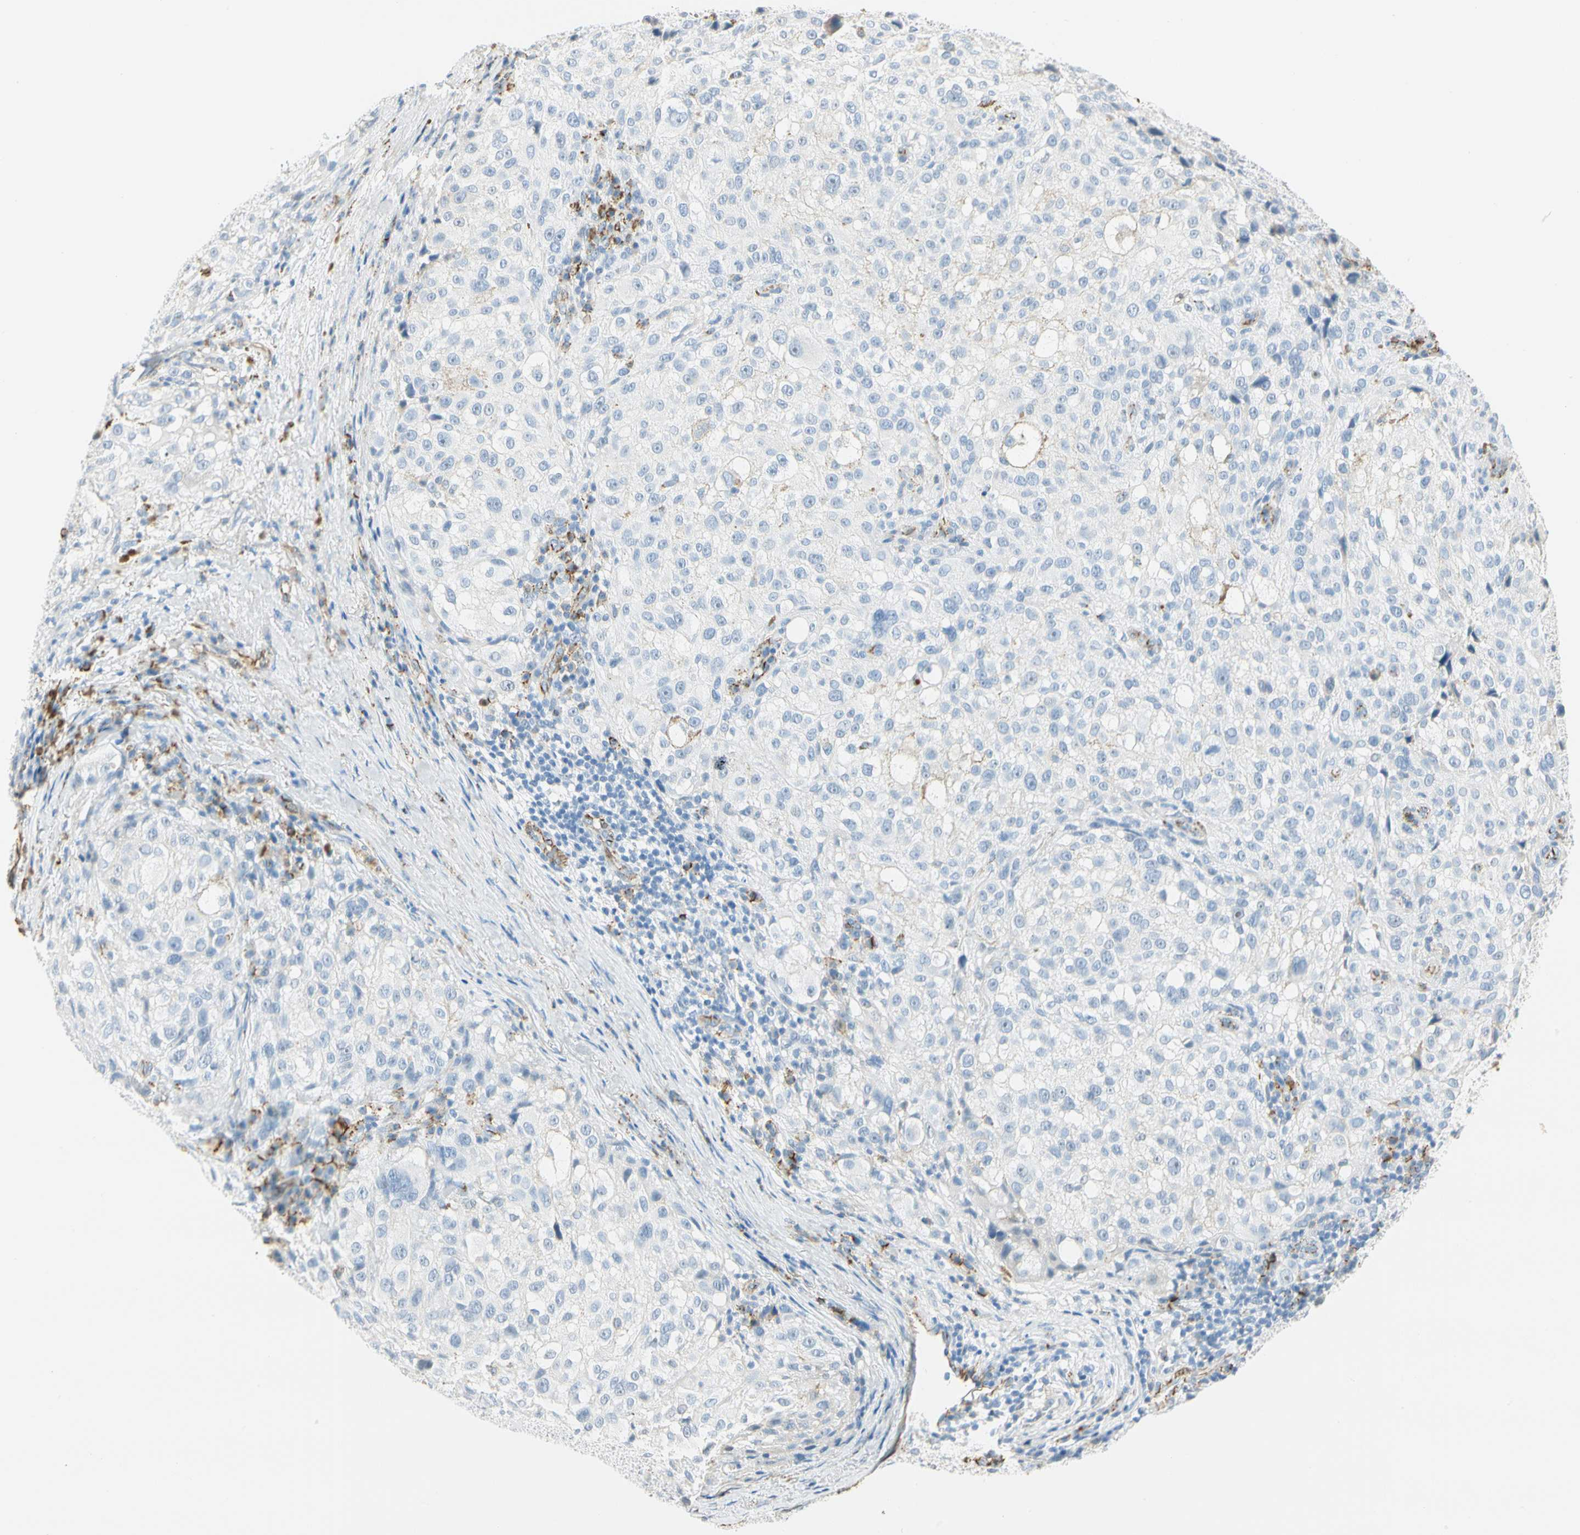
{"staining": {"intensity": "weak", "quantity": "<25%", "location": "cytoplasmic/membranous"}, "tissue": "melanoma", "cell_type": "Tumor cells", "image_type": "cancer", "snomed": [{"axis": "morphology", "description": "Necrosis, NOS"}, {"axis": "morphology", "description": "Malignant melanoma, NOS"}, {"axis": "topography", "description": "Skin"}], "caption": "This is an immunohistochemistry (IHC) photomicrograph of human melanoma. There is no staining in tumor cells.", "gene": "VPS9D1", "patient": {"sex": "female", "age": 87}}